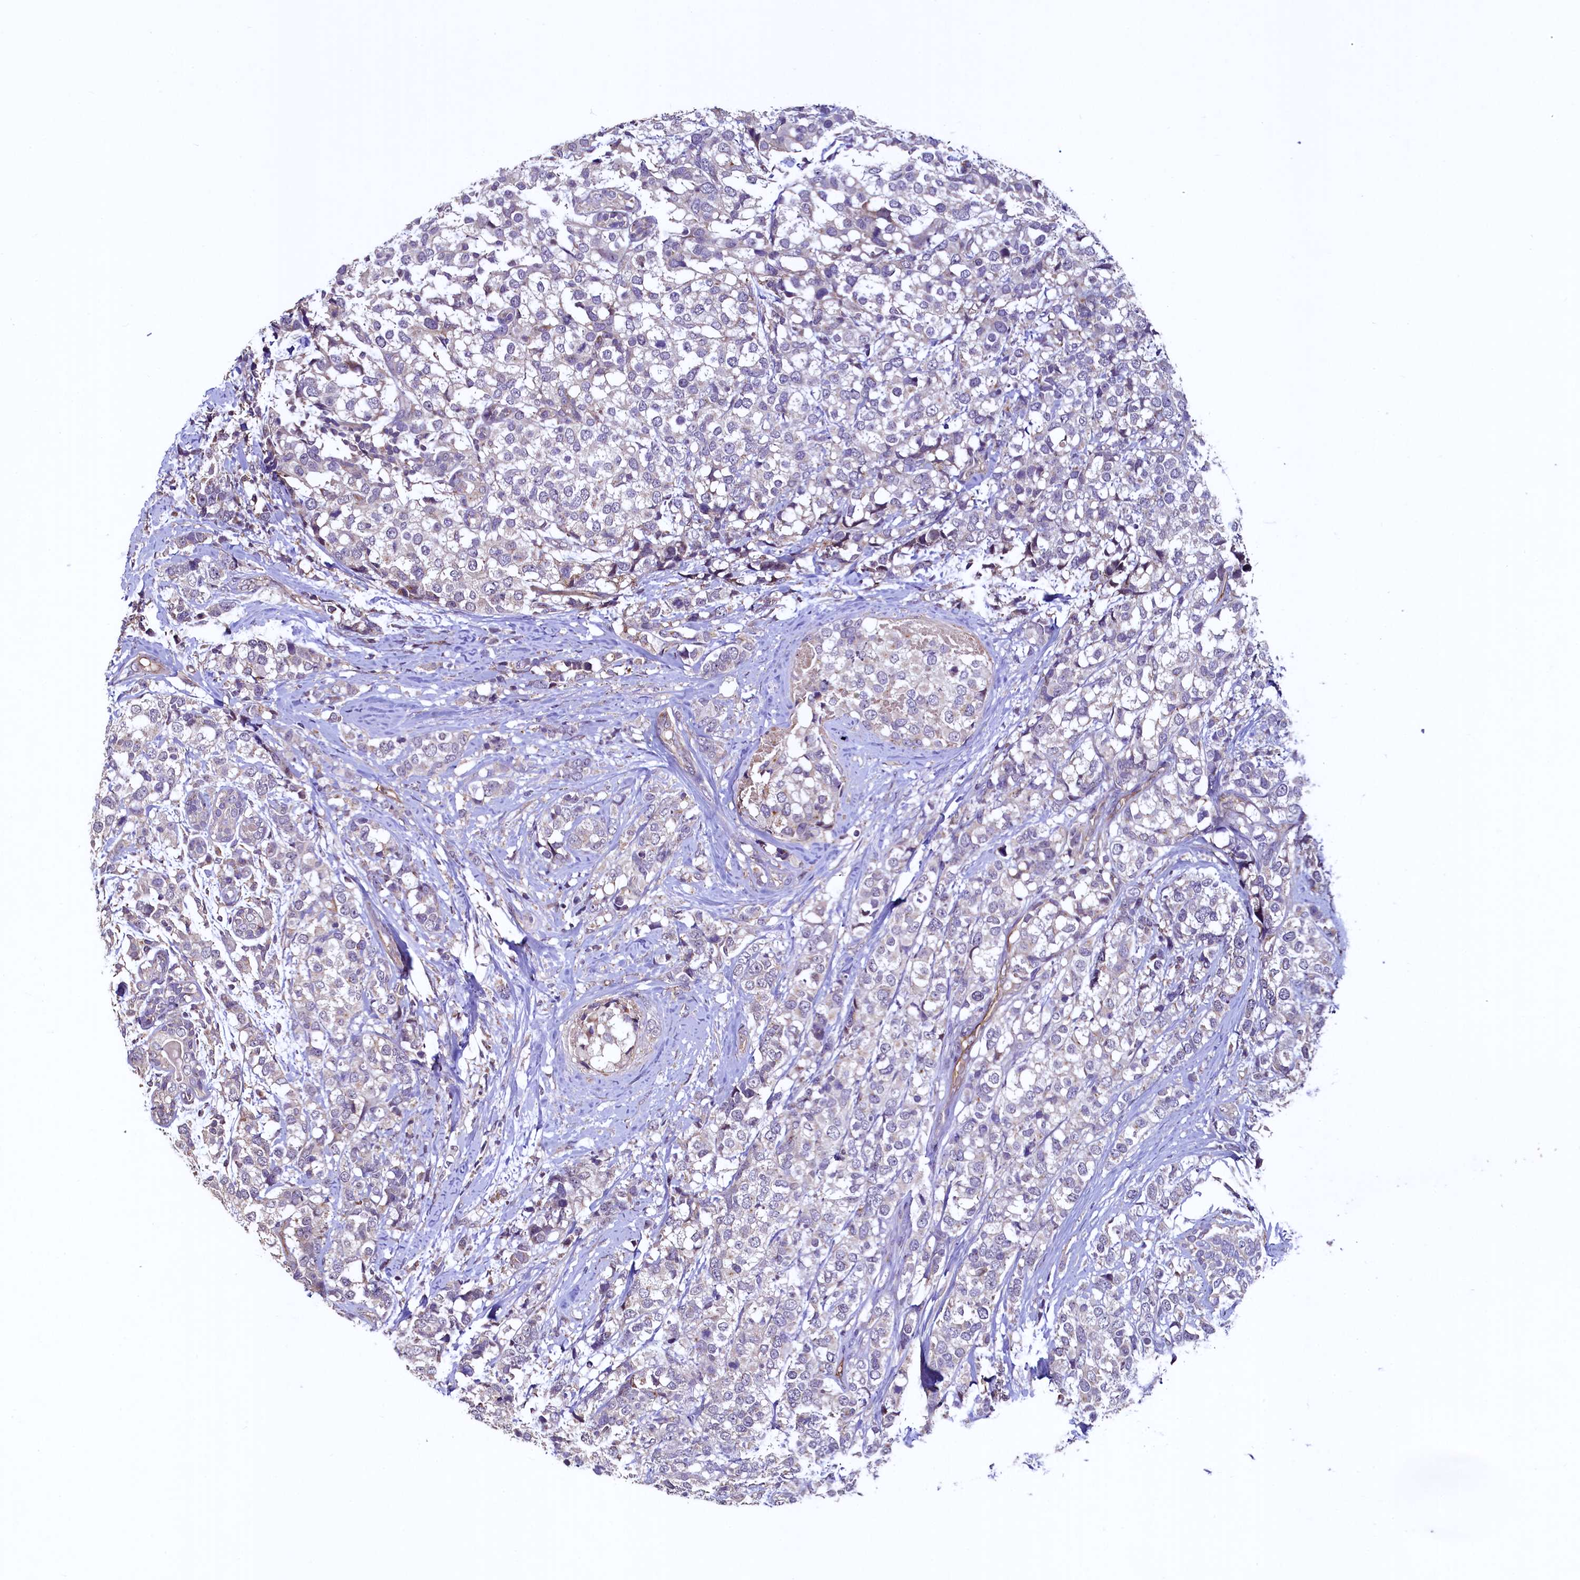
{"staining": {"intensity": "negative", "quantity": "none", "location": "none"}, "tissue": "breast cancer", "cell_type": "Tumor cells", "image_type": "cancer", "snomed": [{"axis": "morphology", "description": "Lobular carcinoma"}, {"axis": "topography", "description": "Breast"}], "caption": "Immunohistochemistry (IHC) photomicrograph of neoplastic tissue: human breast cancer (lobular carcinoma) stained with DAB reveals no significant protein expression in tumor cells.", "gene": "PALM", "patient": {"sex": "female", "age": 59}}